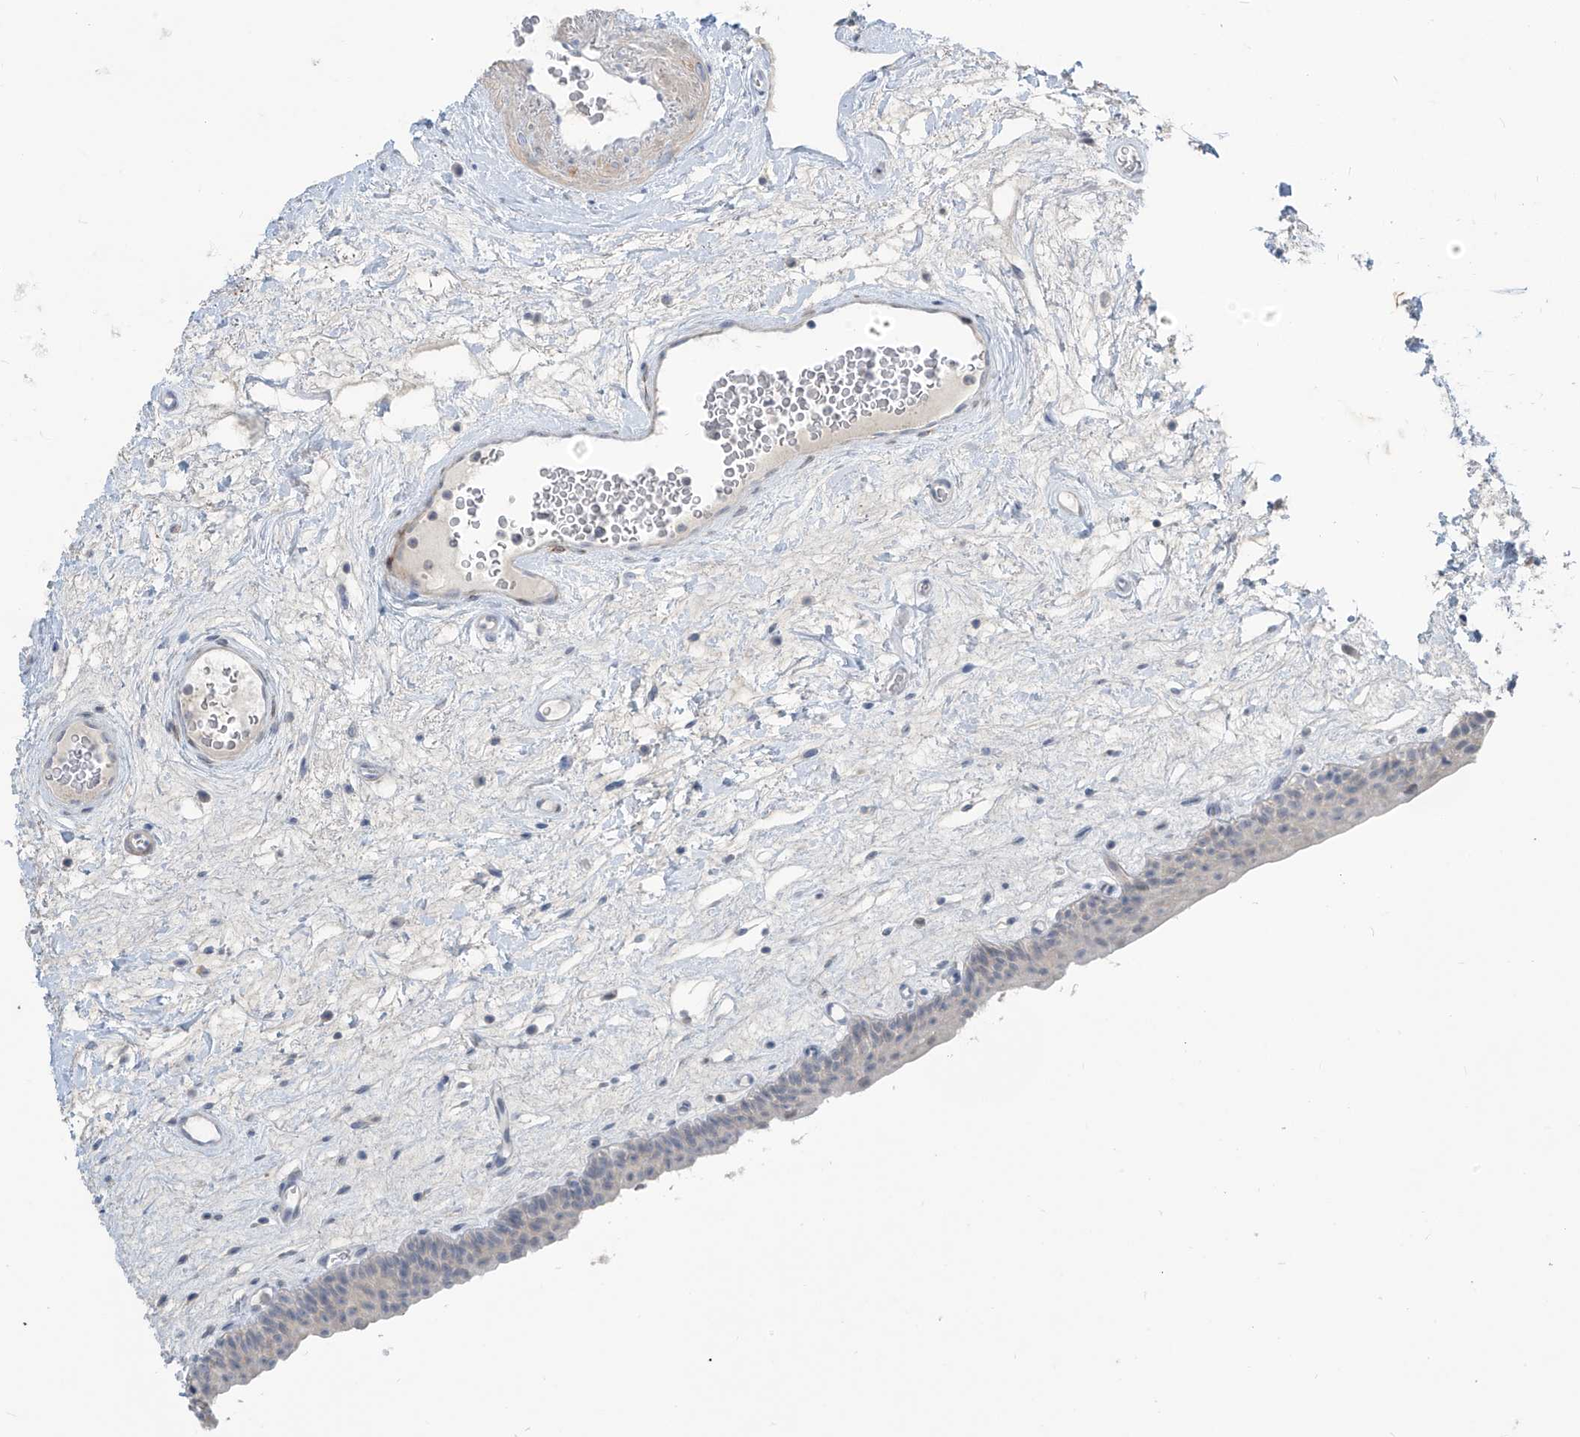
{"staining": {"intensity": "weak", "quantity": "<25%", "location": "cytoplasmic/membranous"}, "tissue": "urinary bladder", "cell_type": "Urothelial cells", "image_type": "normal", "snomed": [{"axis": "morphology", "description": "Normal tissue, NOS"}, {"axis": "topography", "description": "Urinary bladder"}], "caption": "The micrograph shows no staining of urothelial cells in unremarkable urinary bladder.", "gene": "METAP1D", "patient": {"sex": "male", "age": 83}}